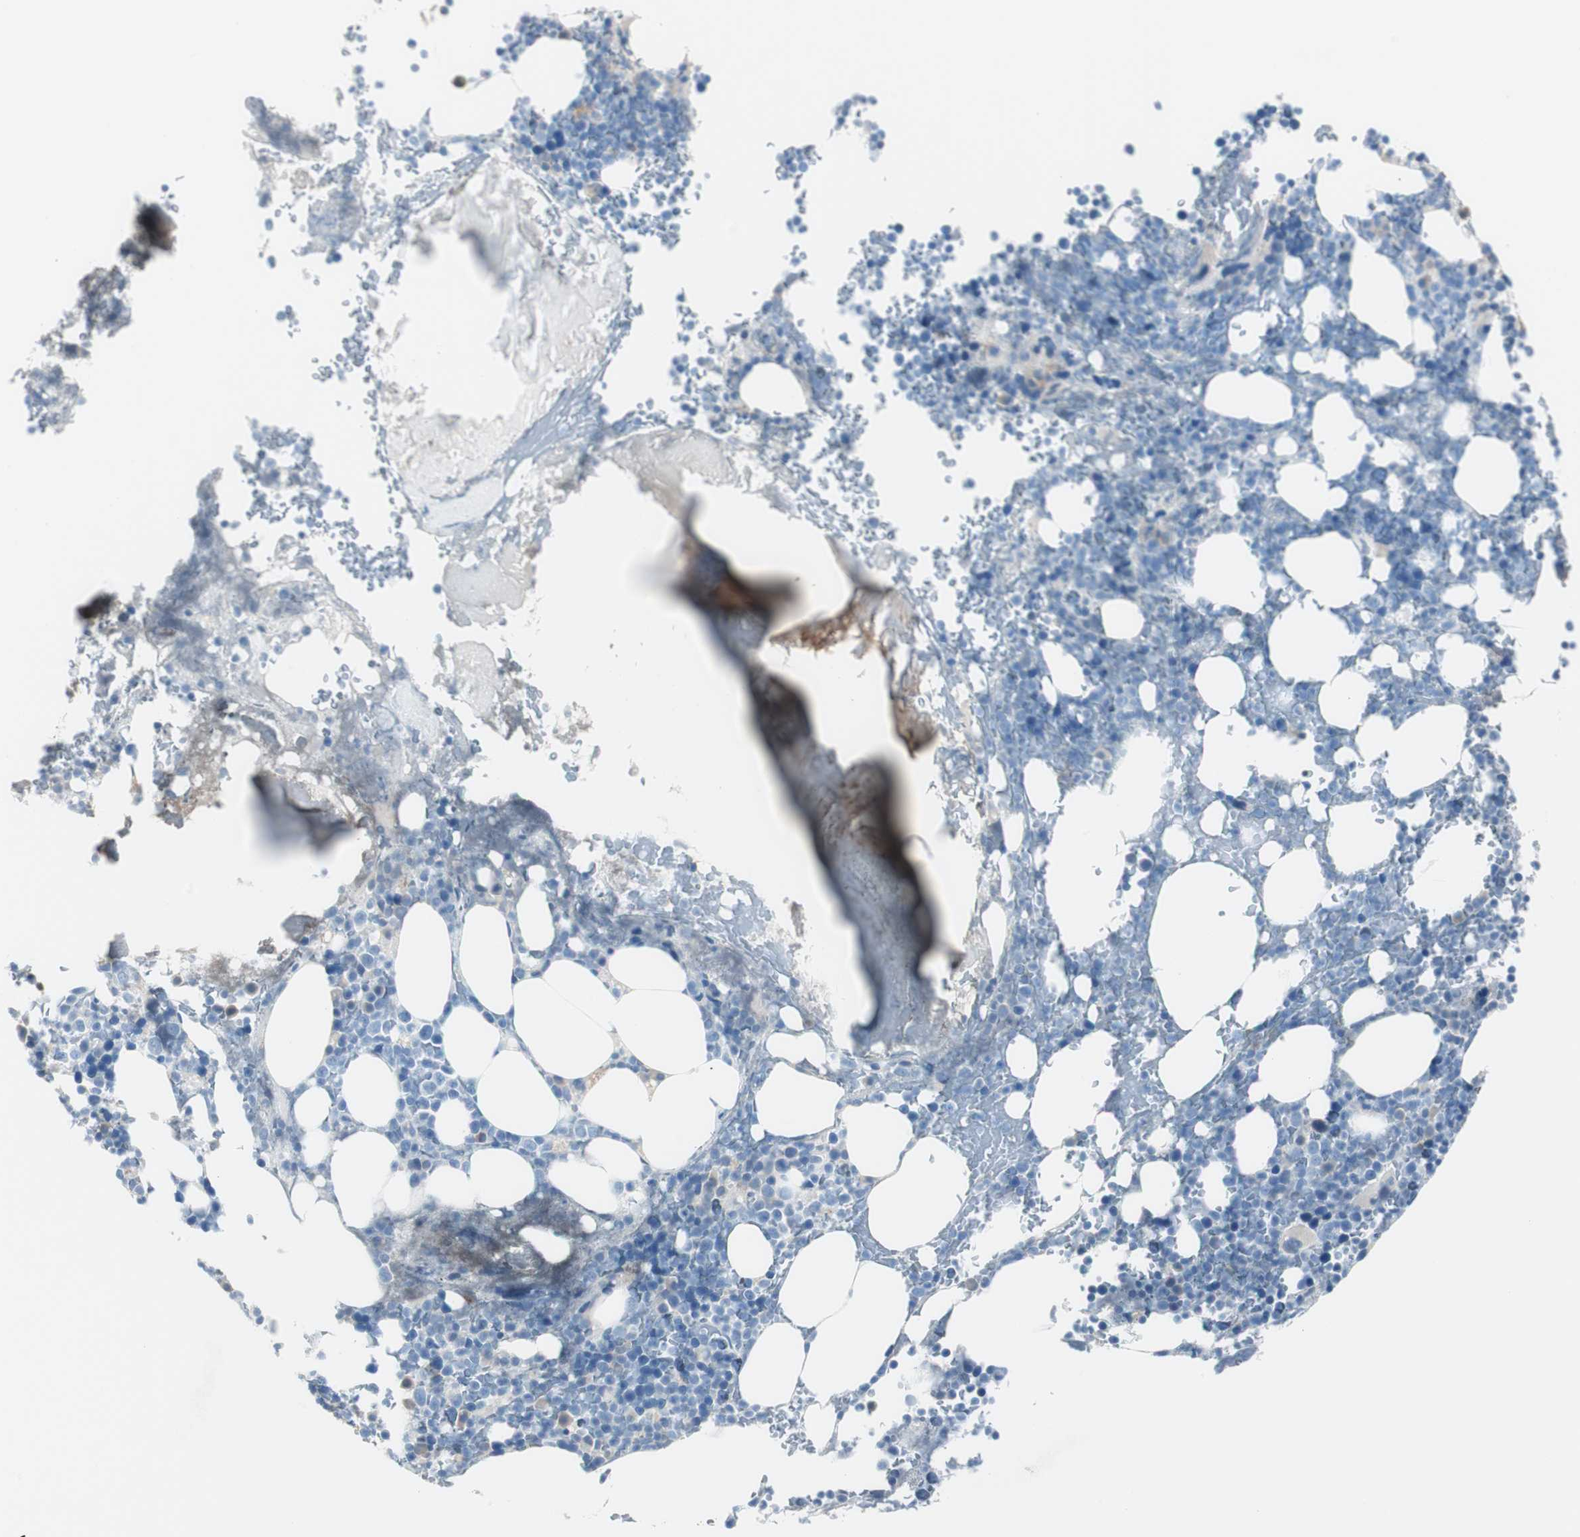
{"staining": {"intensity": "moderate", "quantity": "<25%", "location": "cytoplasmic/membranous"}, "tissue": "bone marrow", "cell_type": "Hematopoietic cells", "image_type": "normal", "snomed": [{"axis": "morphology", "description": "Normal tissue, NOS"}, {"axis": "topography", "description": "Bone marrow"}], "caption": "Immunohistochemistry (DAB) staining of normal human bone marrow shows moderate cytoplasmic/membranous protein expression in approximately <25% of hematopoietic cells. (brown staining indicates protein expression, while blue staining denotes nuclei).", "gene": "SERPINF1", "patient": {"sex": "female", "age": 66}}